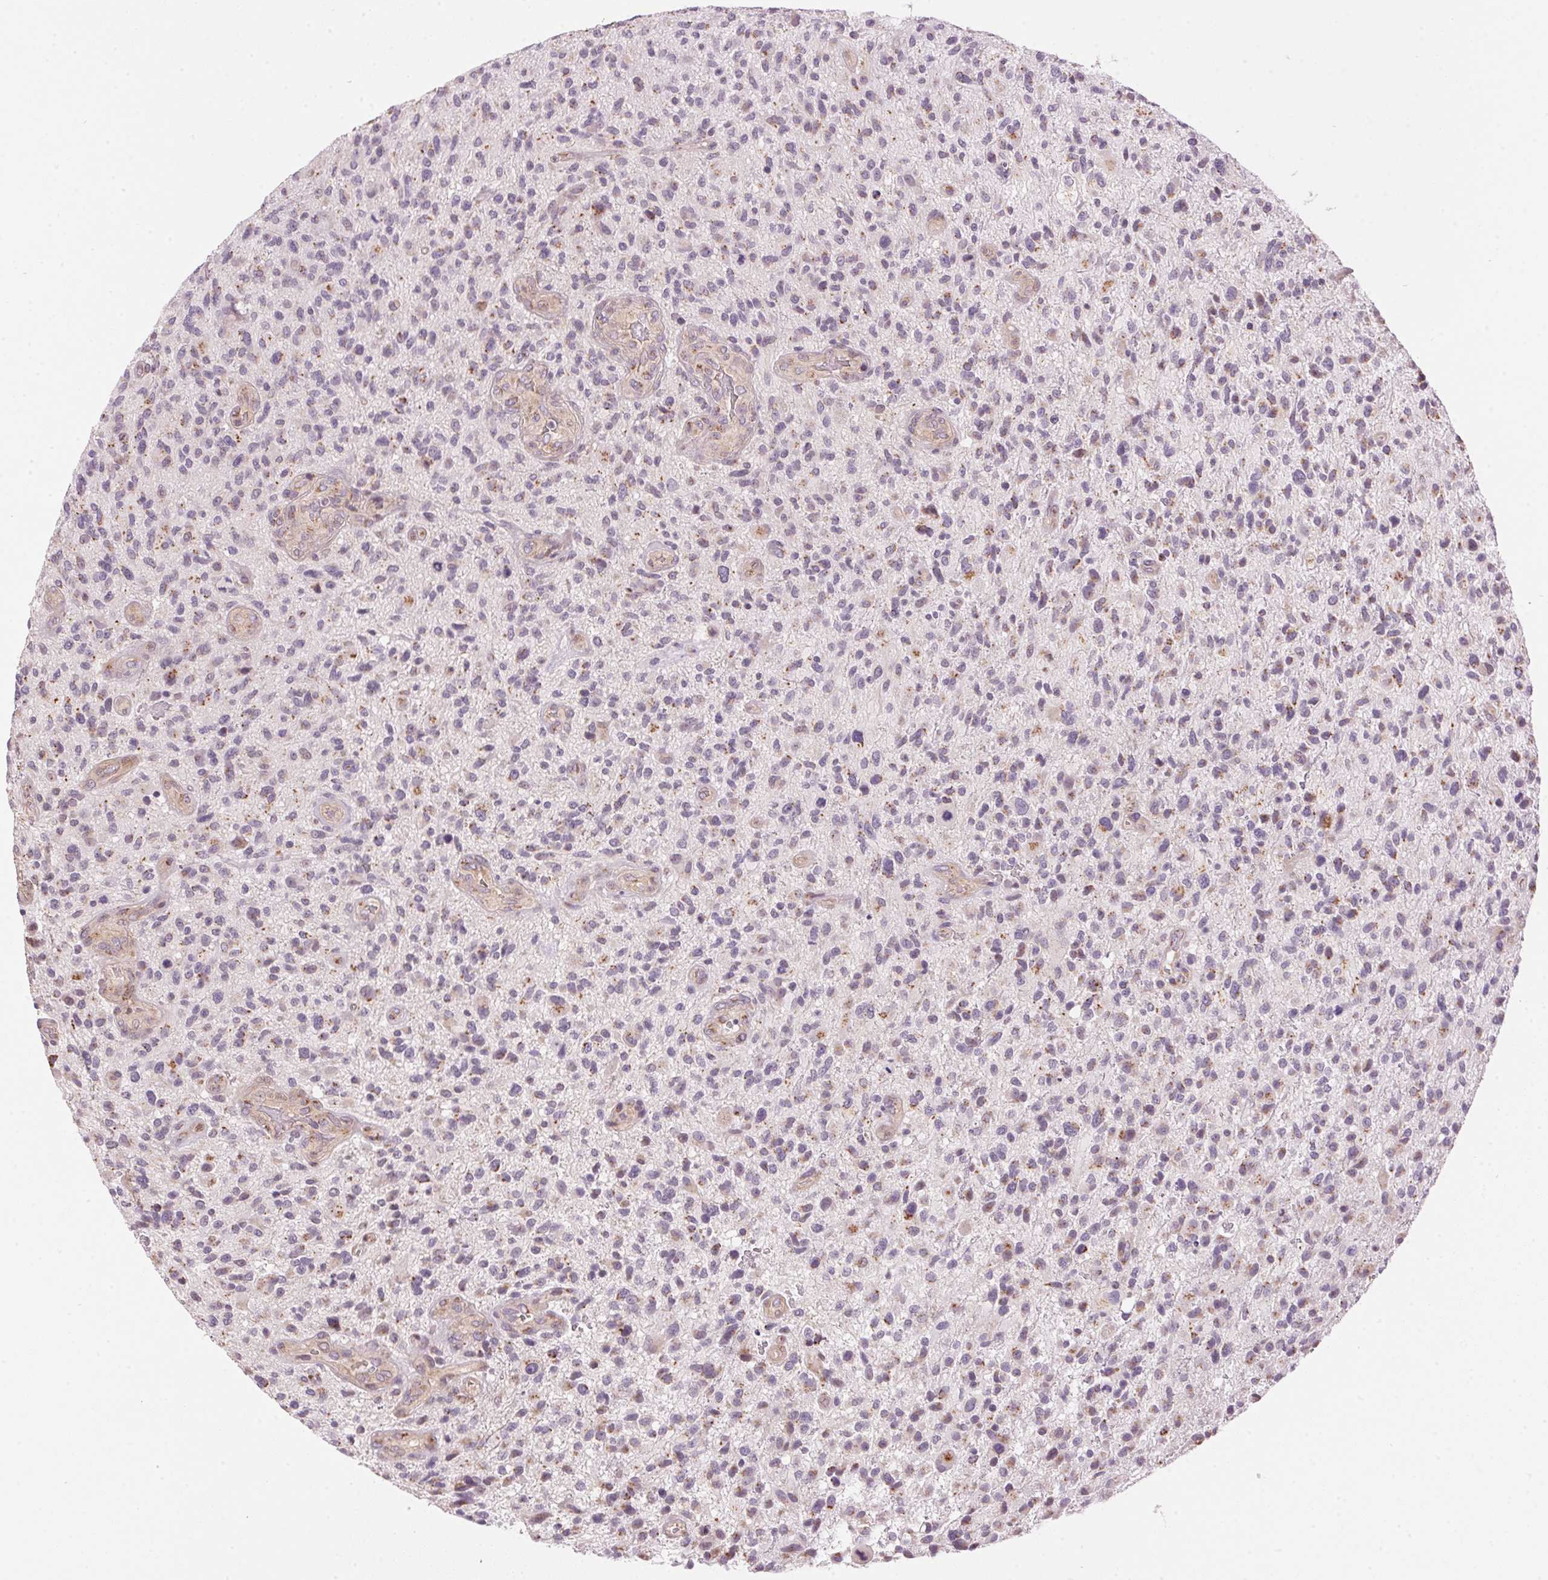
{"staining": {"intensity": "negative", "quantity": "none", "location": "none"}, "tissue": "glioma", "cell_type": "Tumor cells", "image_type": "cancer", "snomed": [{"axis": "morphology", "description": "Glioma, malignant, High grade"}, {"axis": "topography", "description": "Brain"}], "caption": "An immunohistochemistry (IHC) histopathology image of malignant glioma (high-grade) is shown. There is no staining in tumor cells of malignant glioma (high-grade).", "gene": "GOLPH3", "patient": {"sex": "male", "age": 47}}